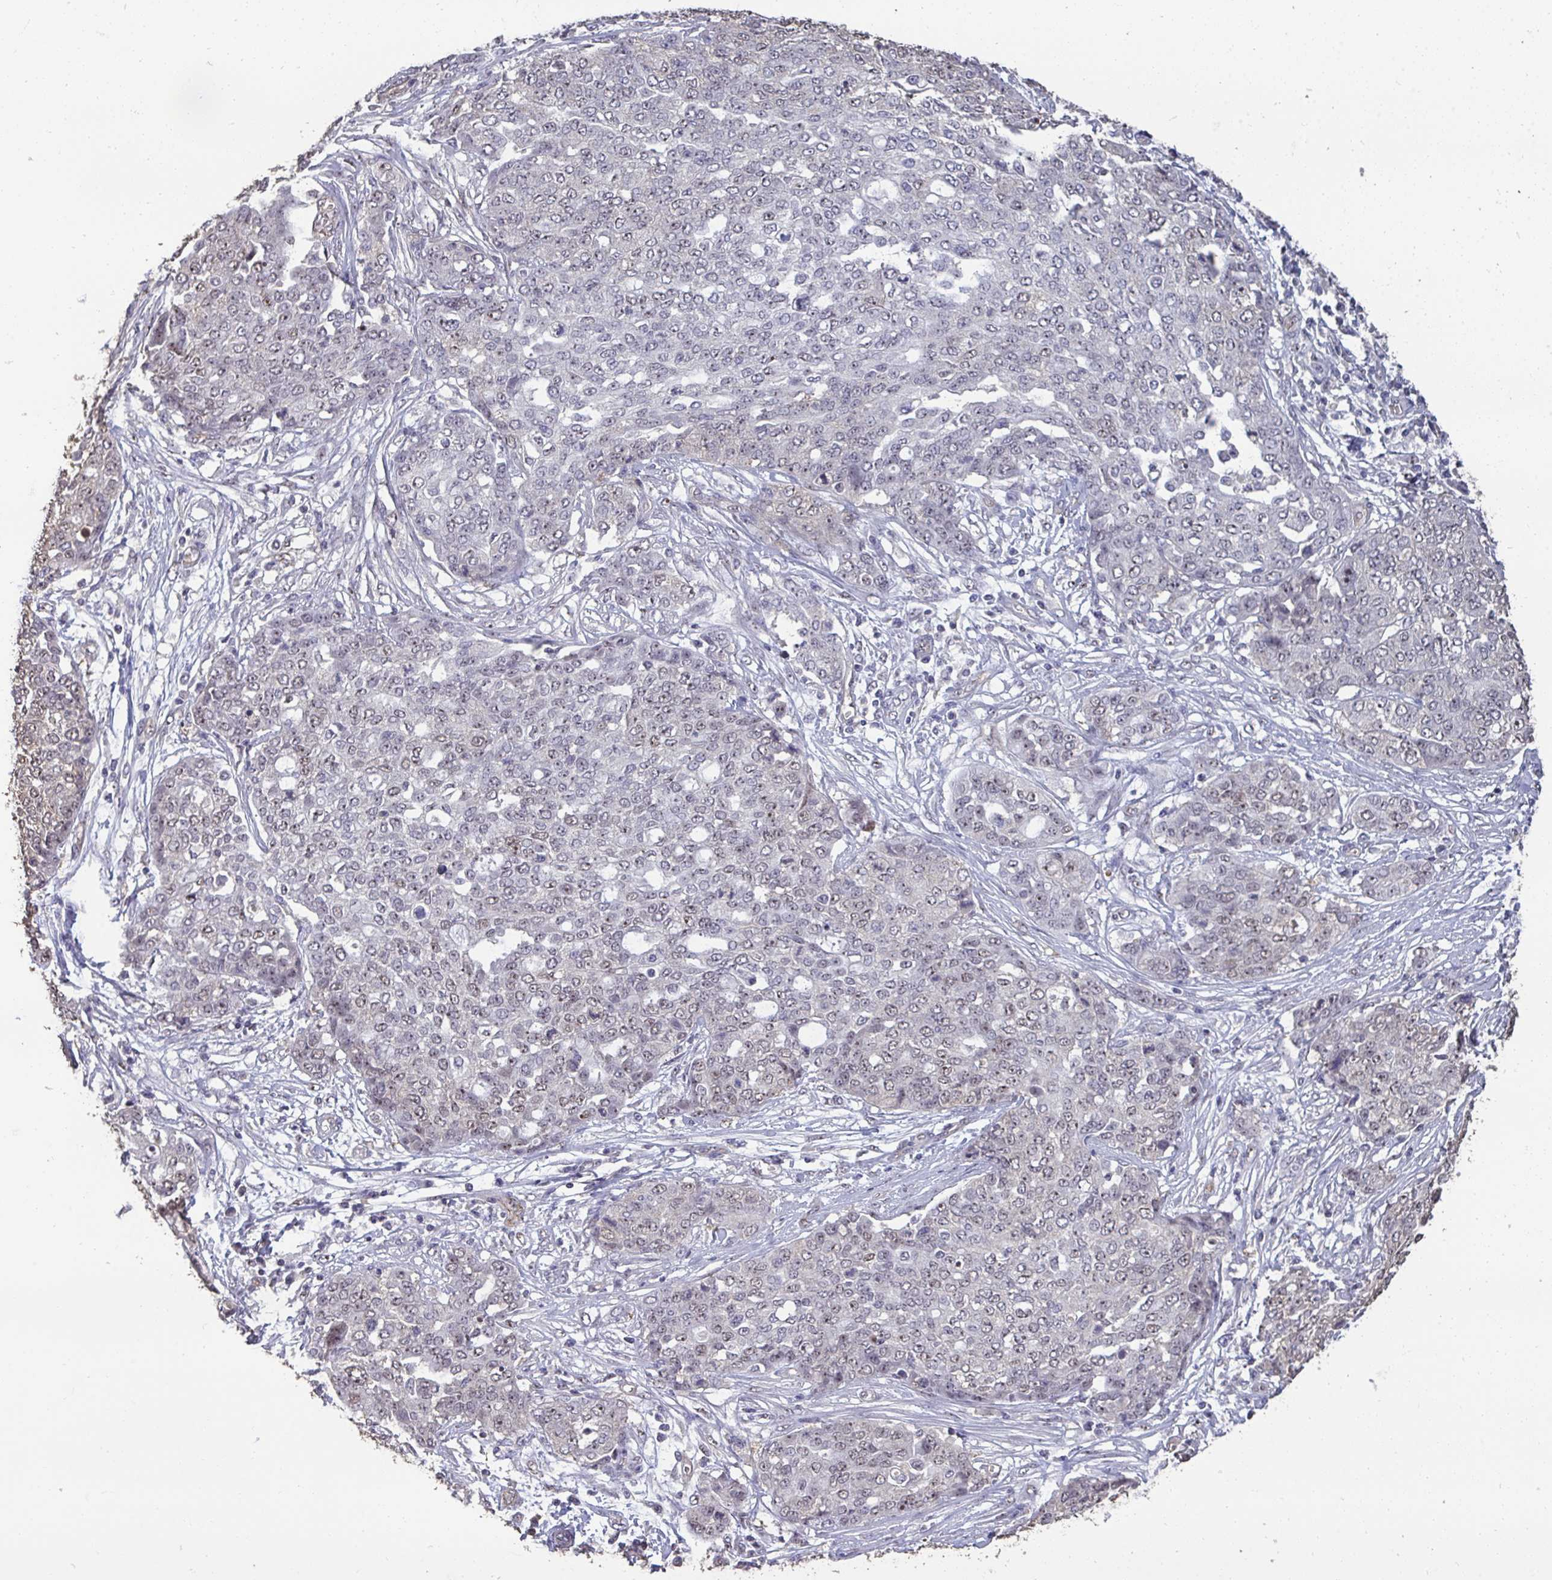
{"staining": {"intensity": "weak", "quantity": "25%-75%", "location": "nuclear"}, "tissue": "ovarian cancer", "cell_type": "Tumor cells", "image_type": "cancer", "snomed": [{"axis": "morphology", "description": "Cystadenocarcinoma, serous, NOS"}, {"axis": "topography", "description": "Soft tissue"}, {"axis": "topography", "description": "Ovary"}], "caption": "DAB immunohistochemical staining of serous cystadenocarcinoma (ovarian) displays weak nuclear protein positivity in about 25%-75% of tumor cells. (DAB IHC with brightfield microscopy, high magnification).", "gene": "SENP3", "patient": {"sex": "female", "age": 57}}